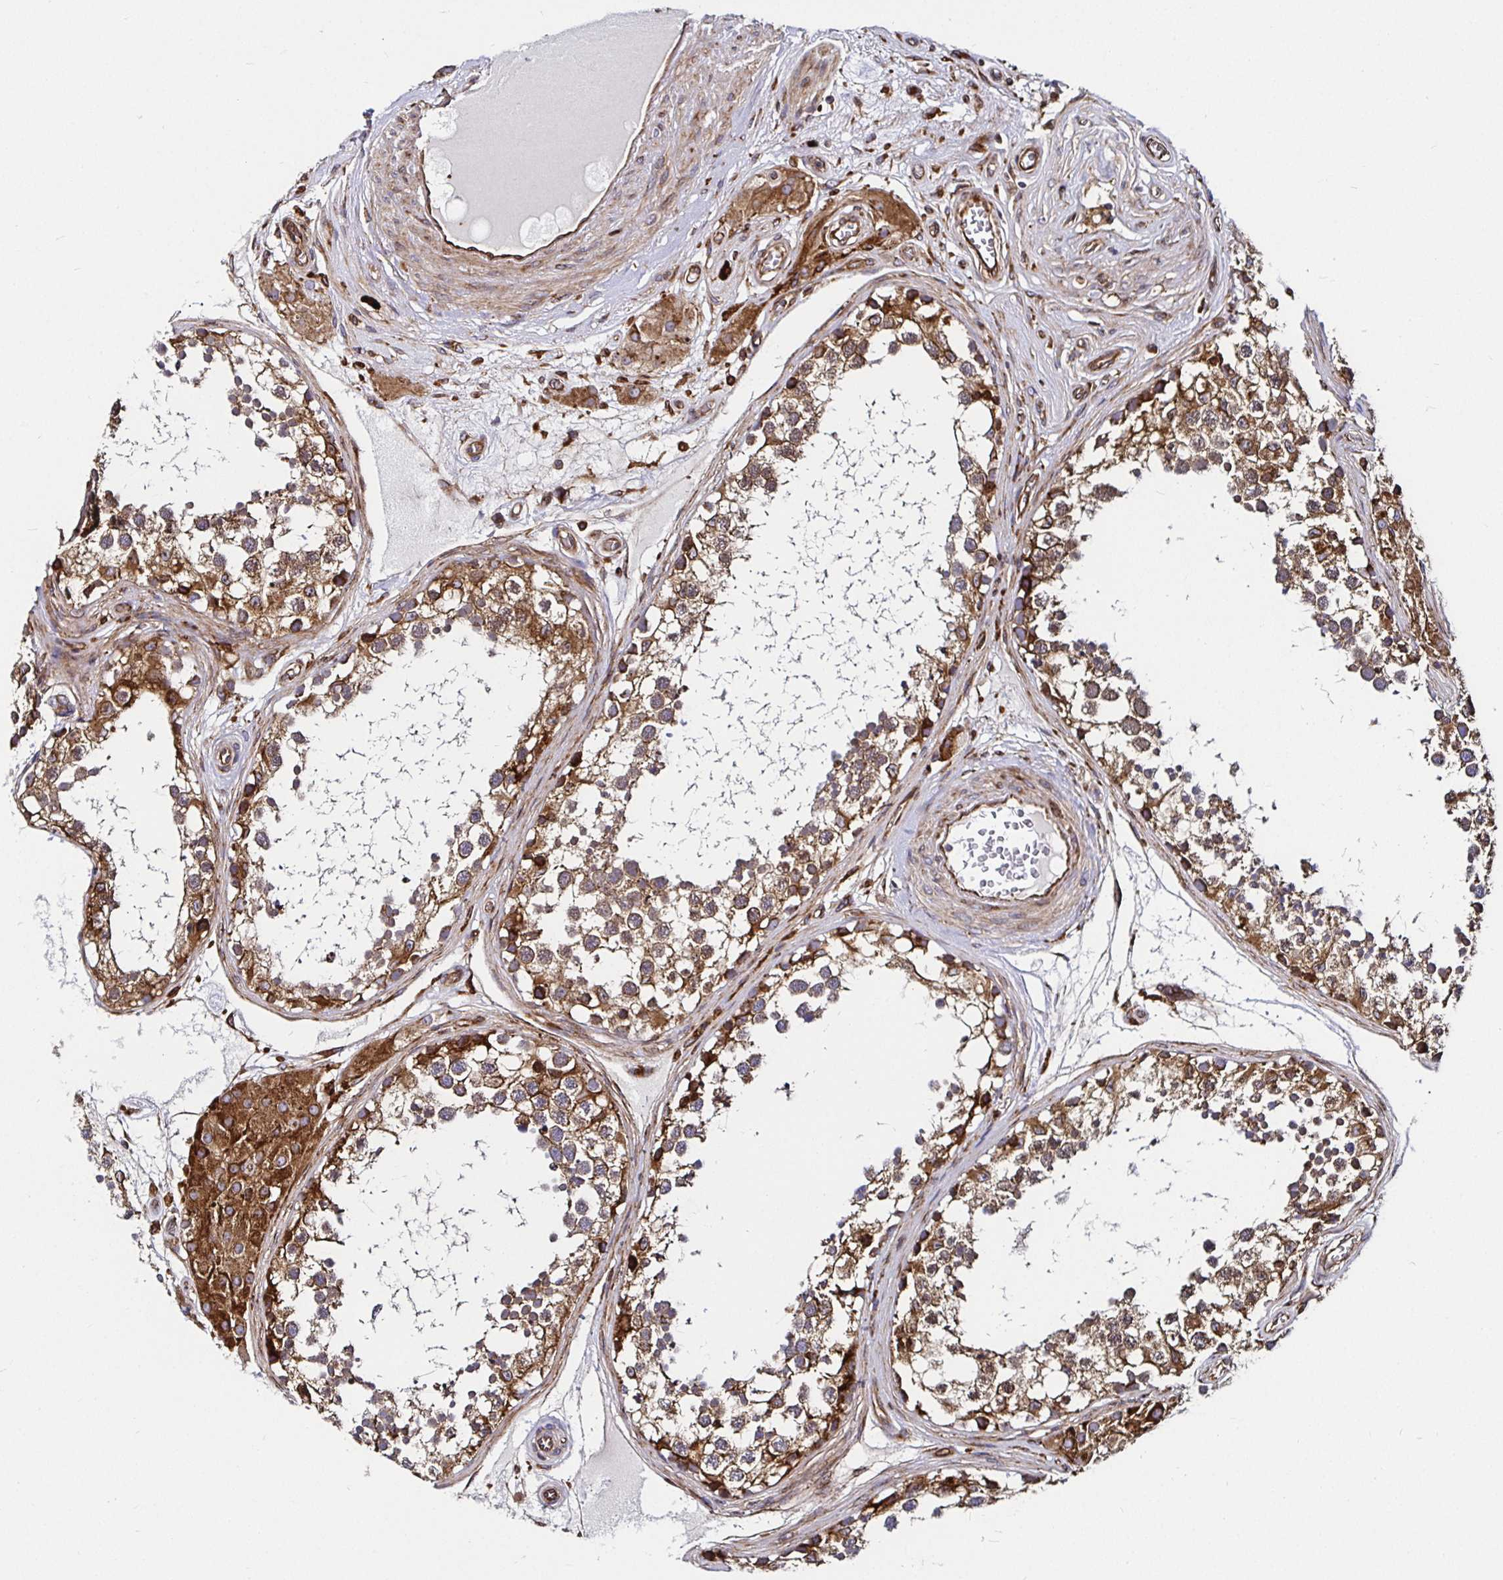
{"staining": {"intensity": "moderate", "quantity": ">75%", "location": "cytoplasmic/membranous"}, "tissue": "testis", "cell_type": "Cells in seminiferous ducts", "image_type": "normal", "snomed": [{"axis": "morphology", "description": "Normal tissue, NOS"}, {"axis": "morphology", "description": "Seminoma, NOS"}, {"axis": "topography", "description": "Testis"}], "caption": "The histopathology image displays immunohistochemical staining of unremarkable testis. There is moderate cytoplasmic/membranous positivity is seen in approximately >75% of cells in seminiferous ducts. The staining was performed using DAB (3,3'-diaminobenzidine) to visualize the protein expression in brown, while the nuclei were stained in blue with hematoxylin (Magnification: 20x).", "gene": "SMYD3", "patient": {"sex": "male", "age": 65}}